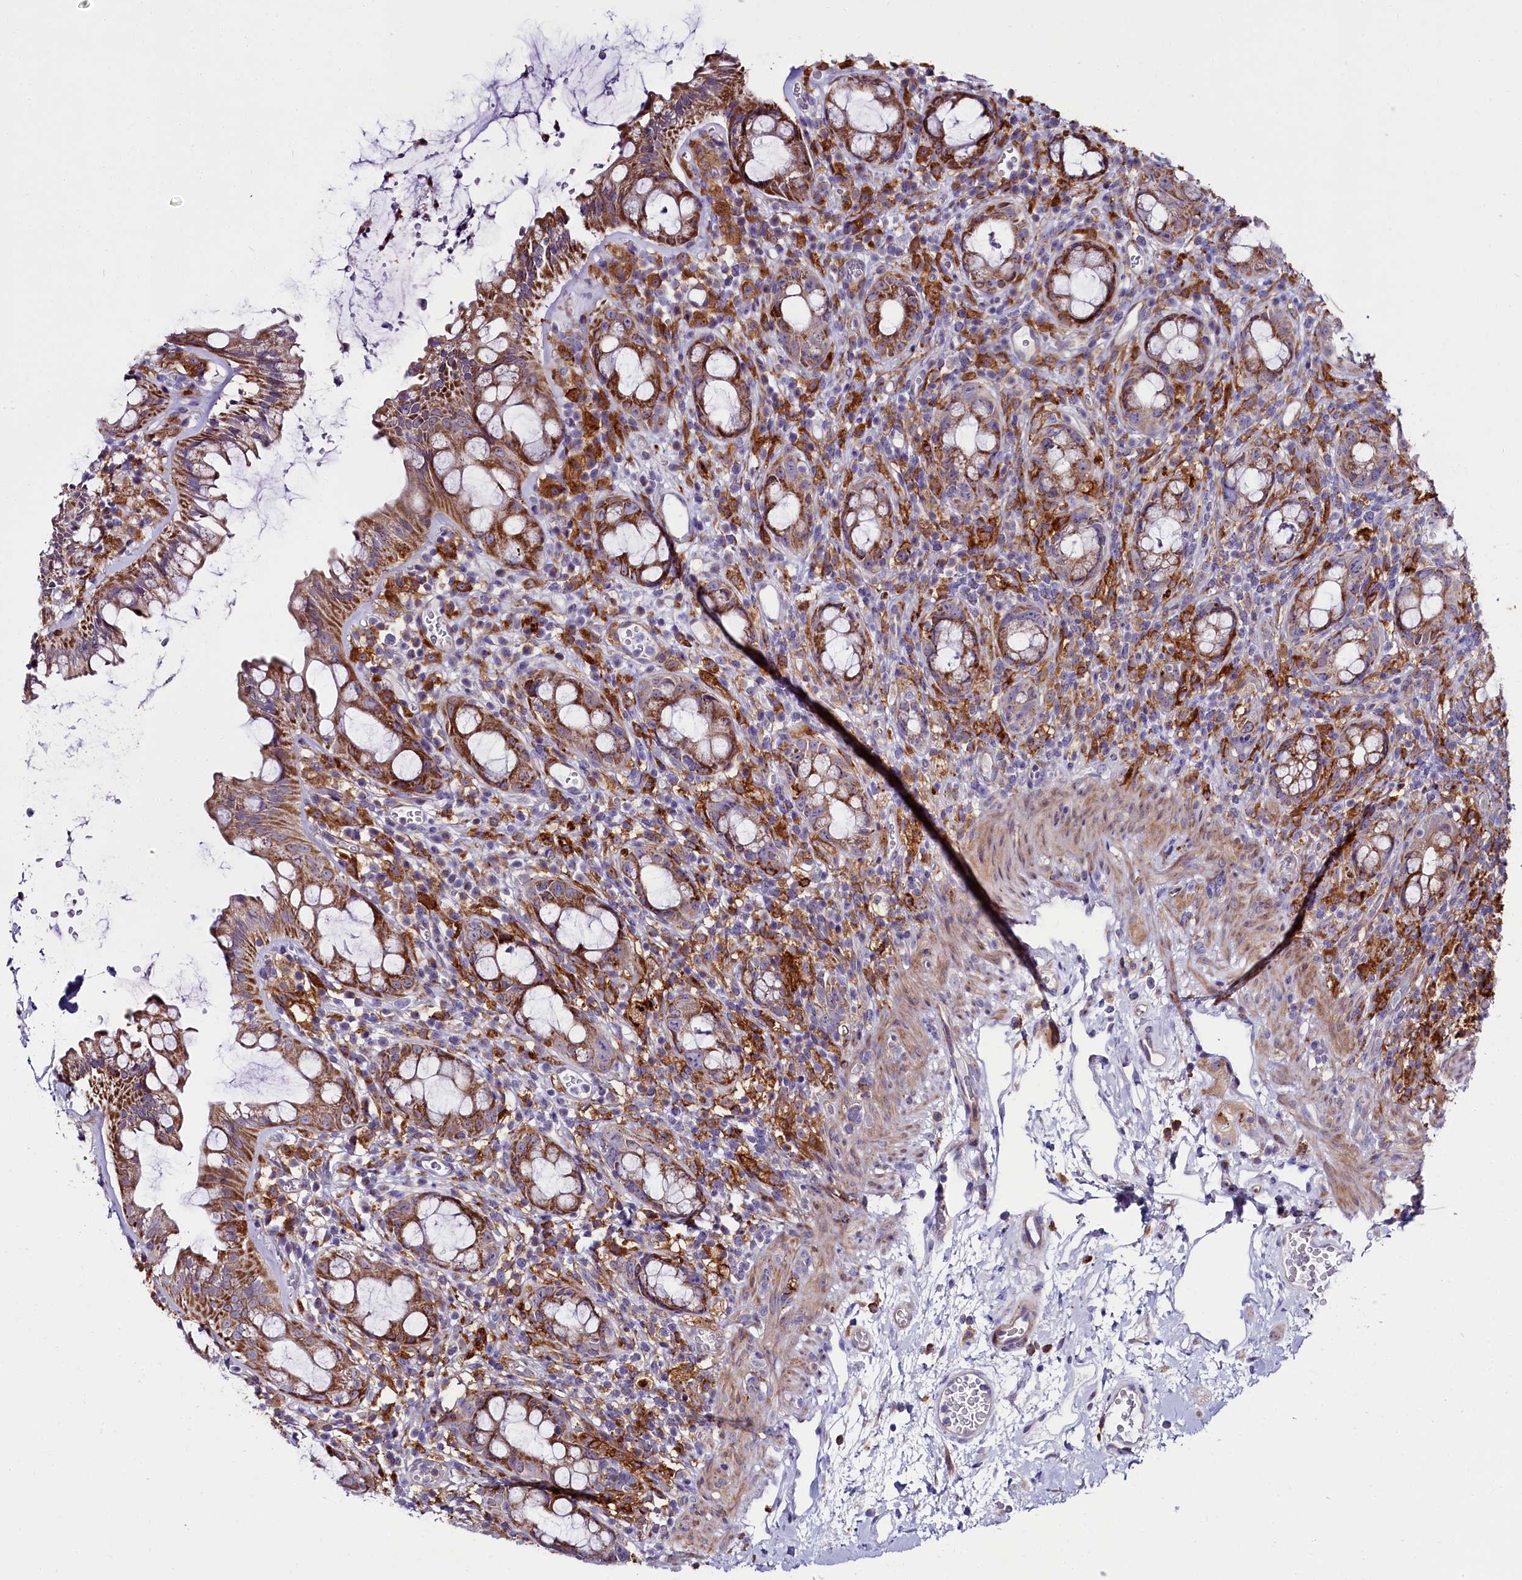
{"staining": {"intensity": "moderate", "quantity": ">75%", "location": "cytoplasmic/membranous"}, "tissue": "rectum", "cell_type": "Glandular cells", "image_type": "normal", "snomed": [{"axis": "morphology", "description": "Normal tissue, NOS"}, {"axis": "topography", "description": "Rectum"}], "caption": "The image shows staining of unremarkable rectum, revealing moderate cytoplasmic/membranous protein expression (brown color) within glandular cells. Ihc stains the protein in brown and the nuclei are stained blue.", "gene": "IL20RA", "patient": {"sex": "female", "age": 57}}